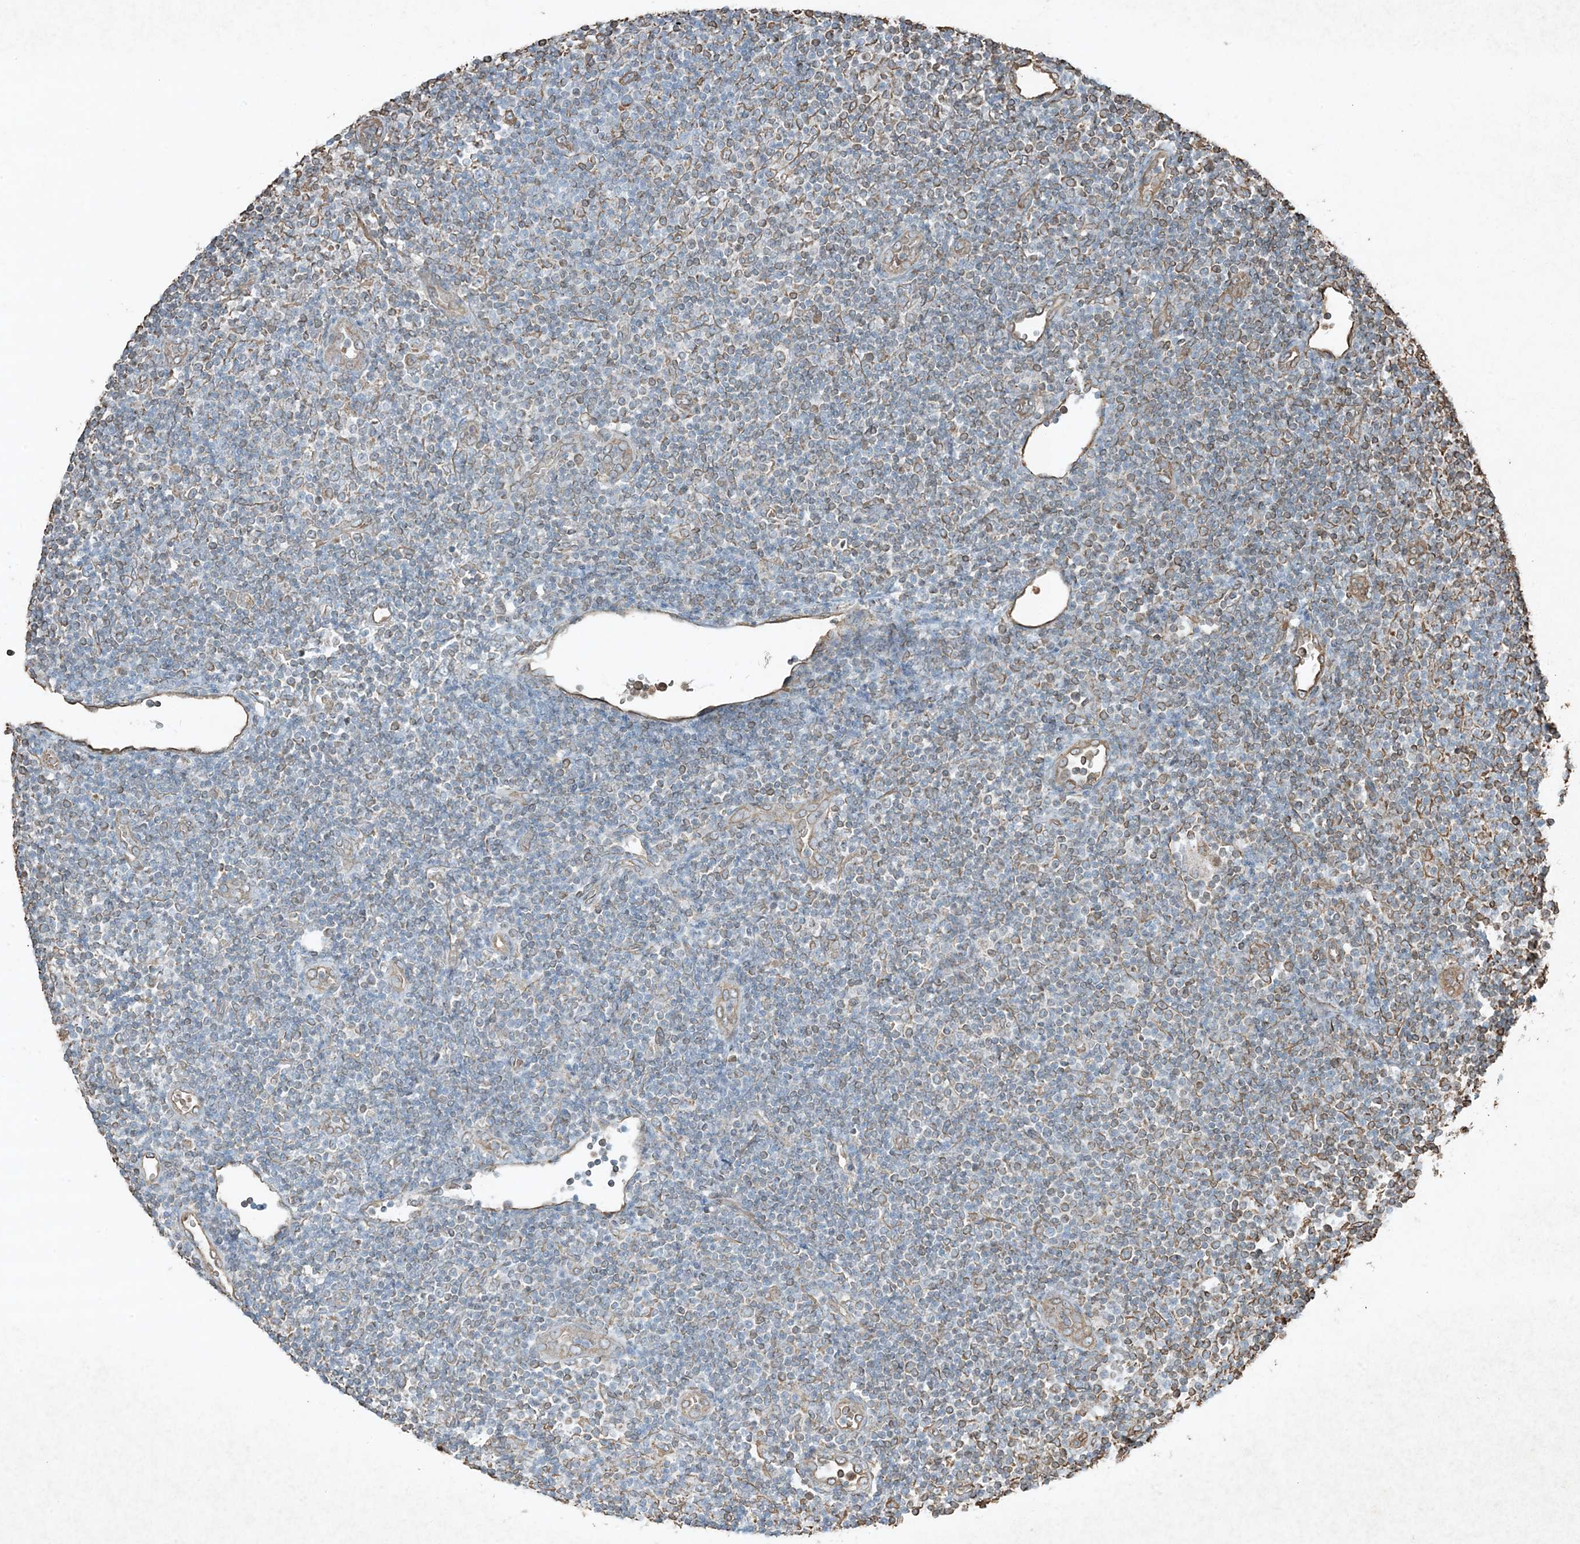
{"staining": {"intensity": "moderate", "quantity": "<25%", "location": "cytoplasmic/membranous"}, "tissue": "lymphoma", "cell_type": "Tumor cells", "image_type": "cancer", "snomed": [{"axis": "morphology", "description": "Malignant lymphoma, non-Hodgkin's type, Low grade"}, {"axis": "topography", "description": "Lymph node"}], "caption": "This image demonstrates IHC staining of human low-grade malignant lymphoma, non-Hodgkin's type, with low moderate cytoplasmic/membranous staining in approximately <25% of tumor cells.", "gene": "RYK", "patient": {"sex": "male", "age": 83}}